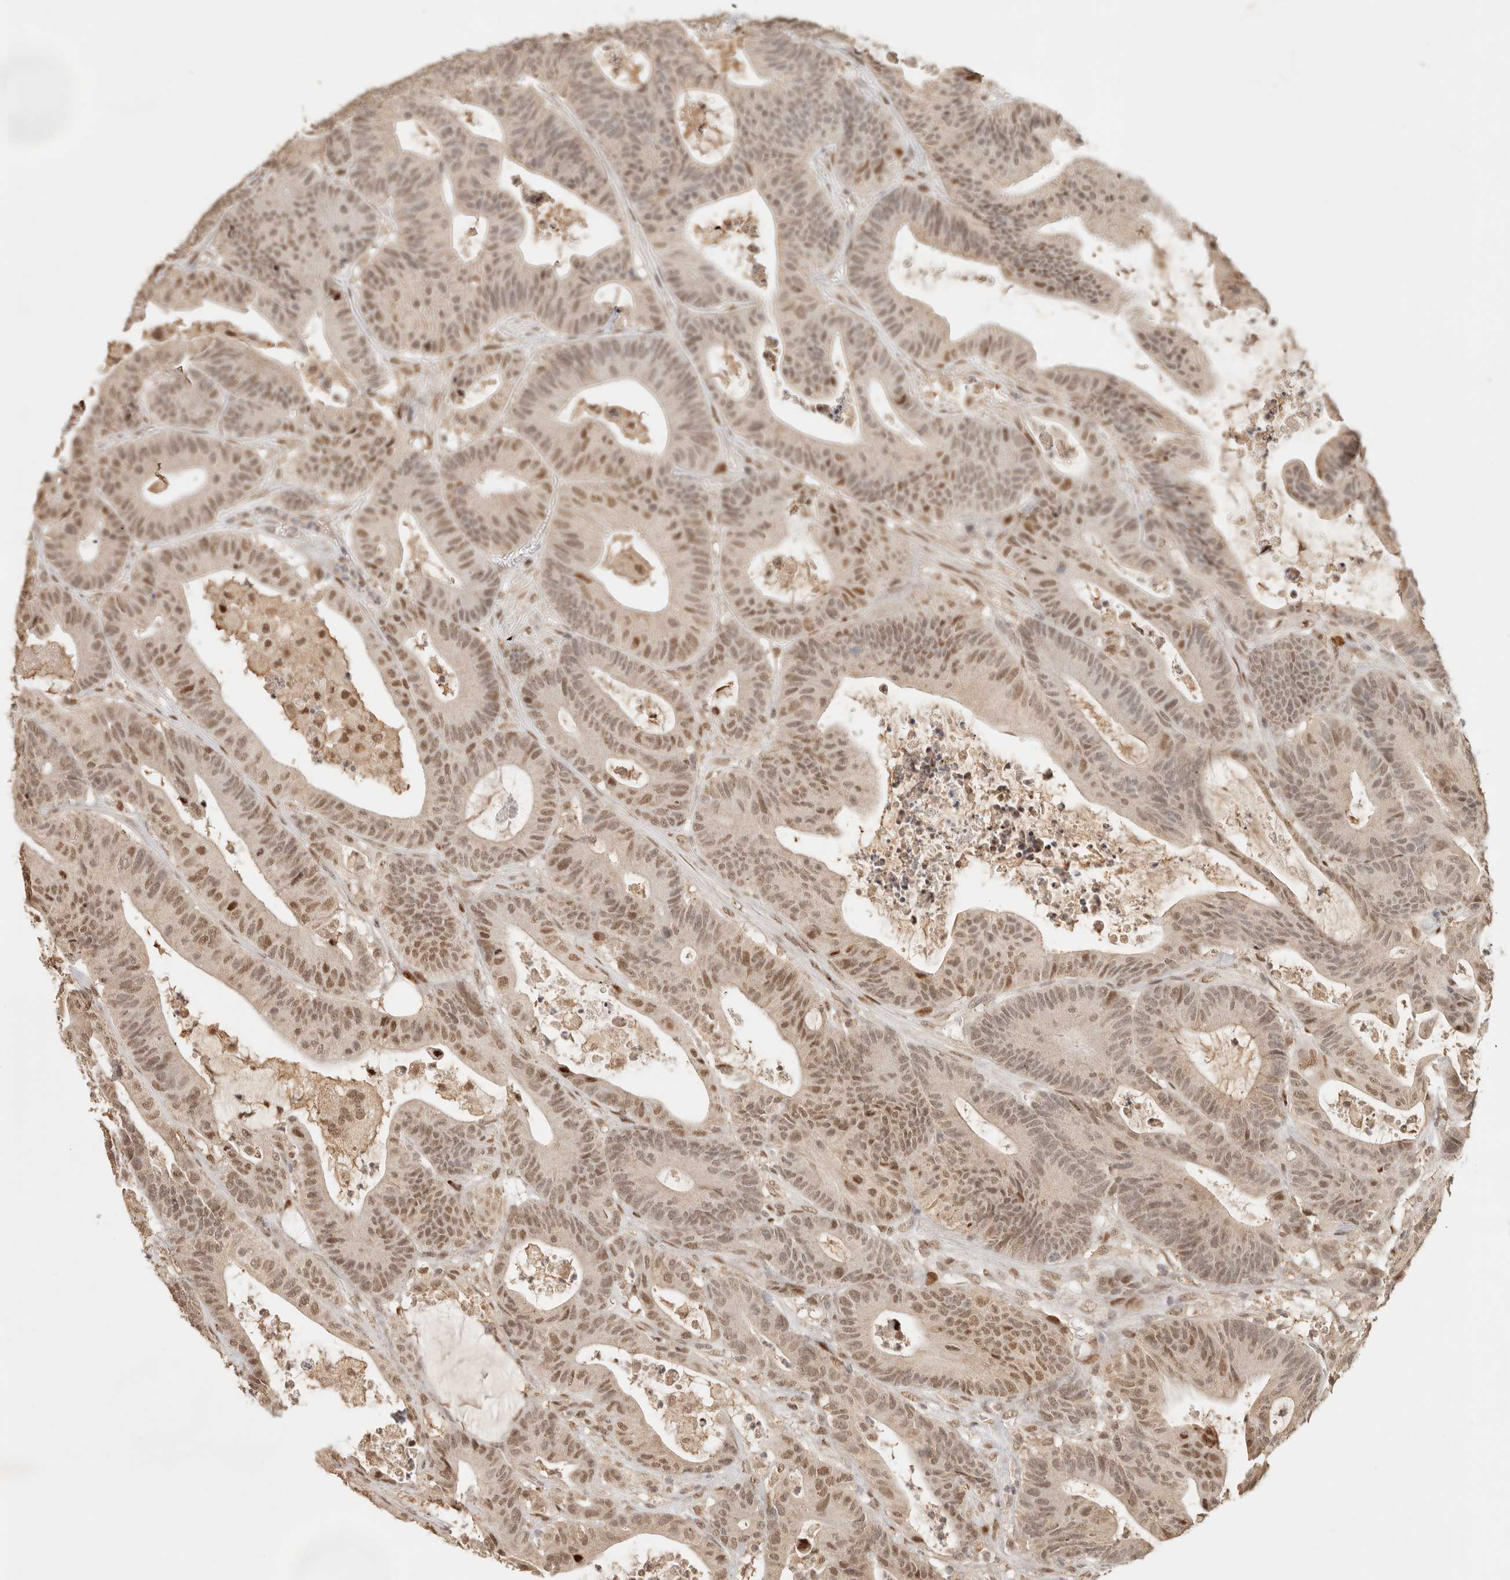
{"staining": {"intensity": "moderate", "quantity": ">75%", "location": "nuclear"}, "tissue": "colorectal cancer", "cell_type": "Tumor cells", "image_type": "cancer", "snomed": [{"axis": "morphology", "description": "Adenocarcinoma, NOS"}, {"axis": "topography", "description": "Colon"}], "caption": "The image reveals staining of colorectal cancer (adenocarcinoma), revealing moderate nuclear protein staining (brown color) within tumor cells.", "gene": "NPAS2", "patient": {"sex": "female", "age": 84}}